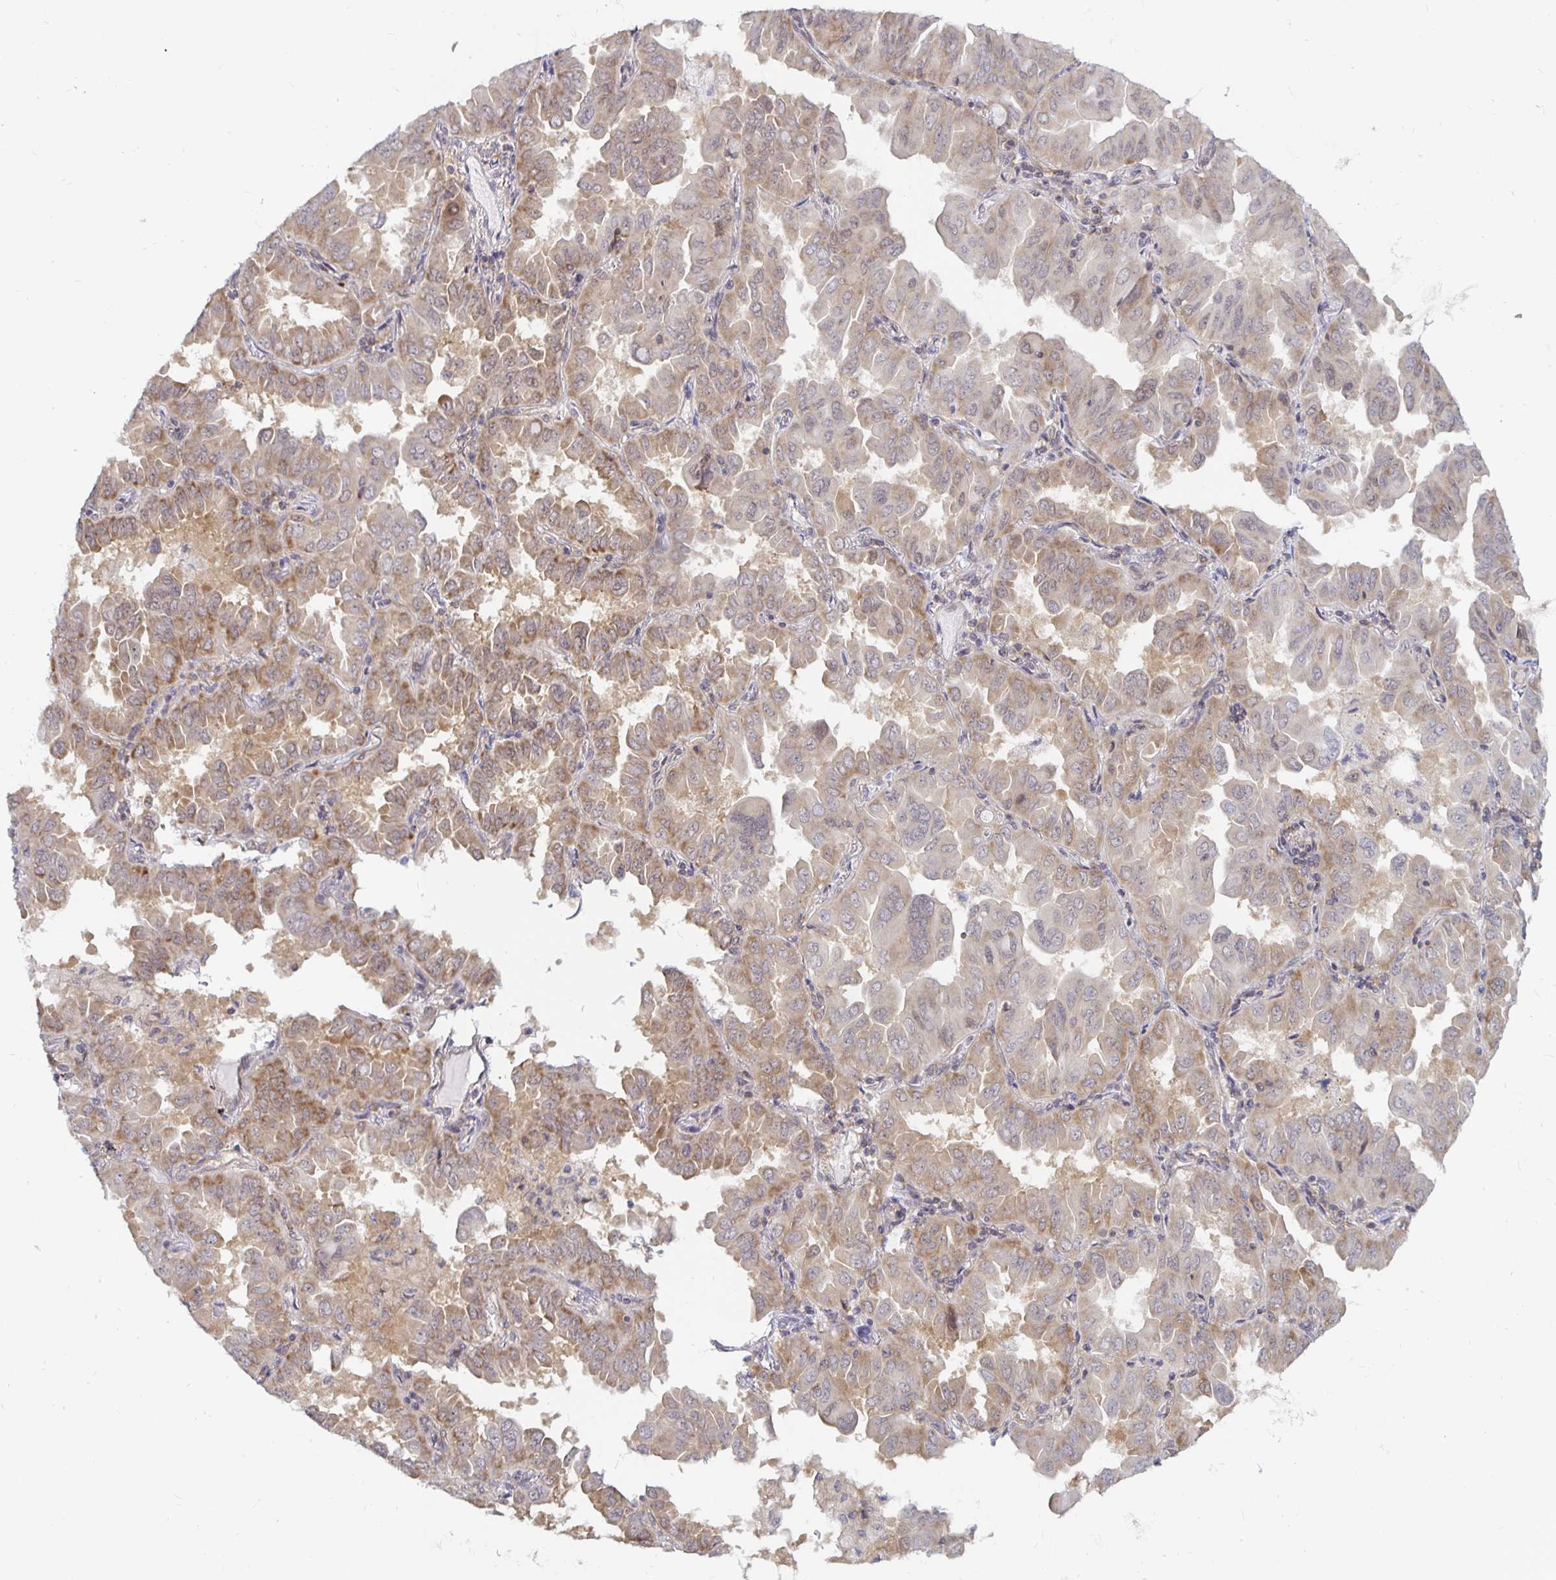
{"staining": {"intensity": "moderate", "quantity": "25%-75%", "location": "cytoplasmic/membranous"}, "tissue": "lung cancer", "cell_type": "Tumor cells", "image_type": "cancer", "snomed": [{"axis": "morphology", "description": "Adenocarcinoma, NOS"}, {"axis": "topography", "description": "Lung"}], "caption": "Protein analysis of lung cancer tissue displays moderate cytoplasmic/membranous staining in about 25%-75% of tumor cells. Ihc stains the protein of interest in brown and the nuclei are stained blue.", "gene": "PDAP1", "patient": {"sex": "male", "age": 64}}